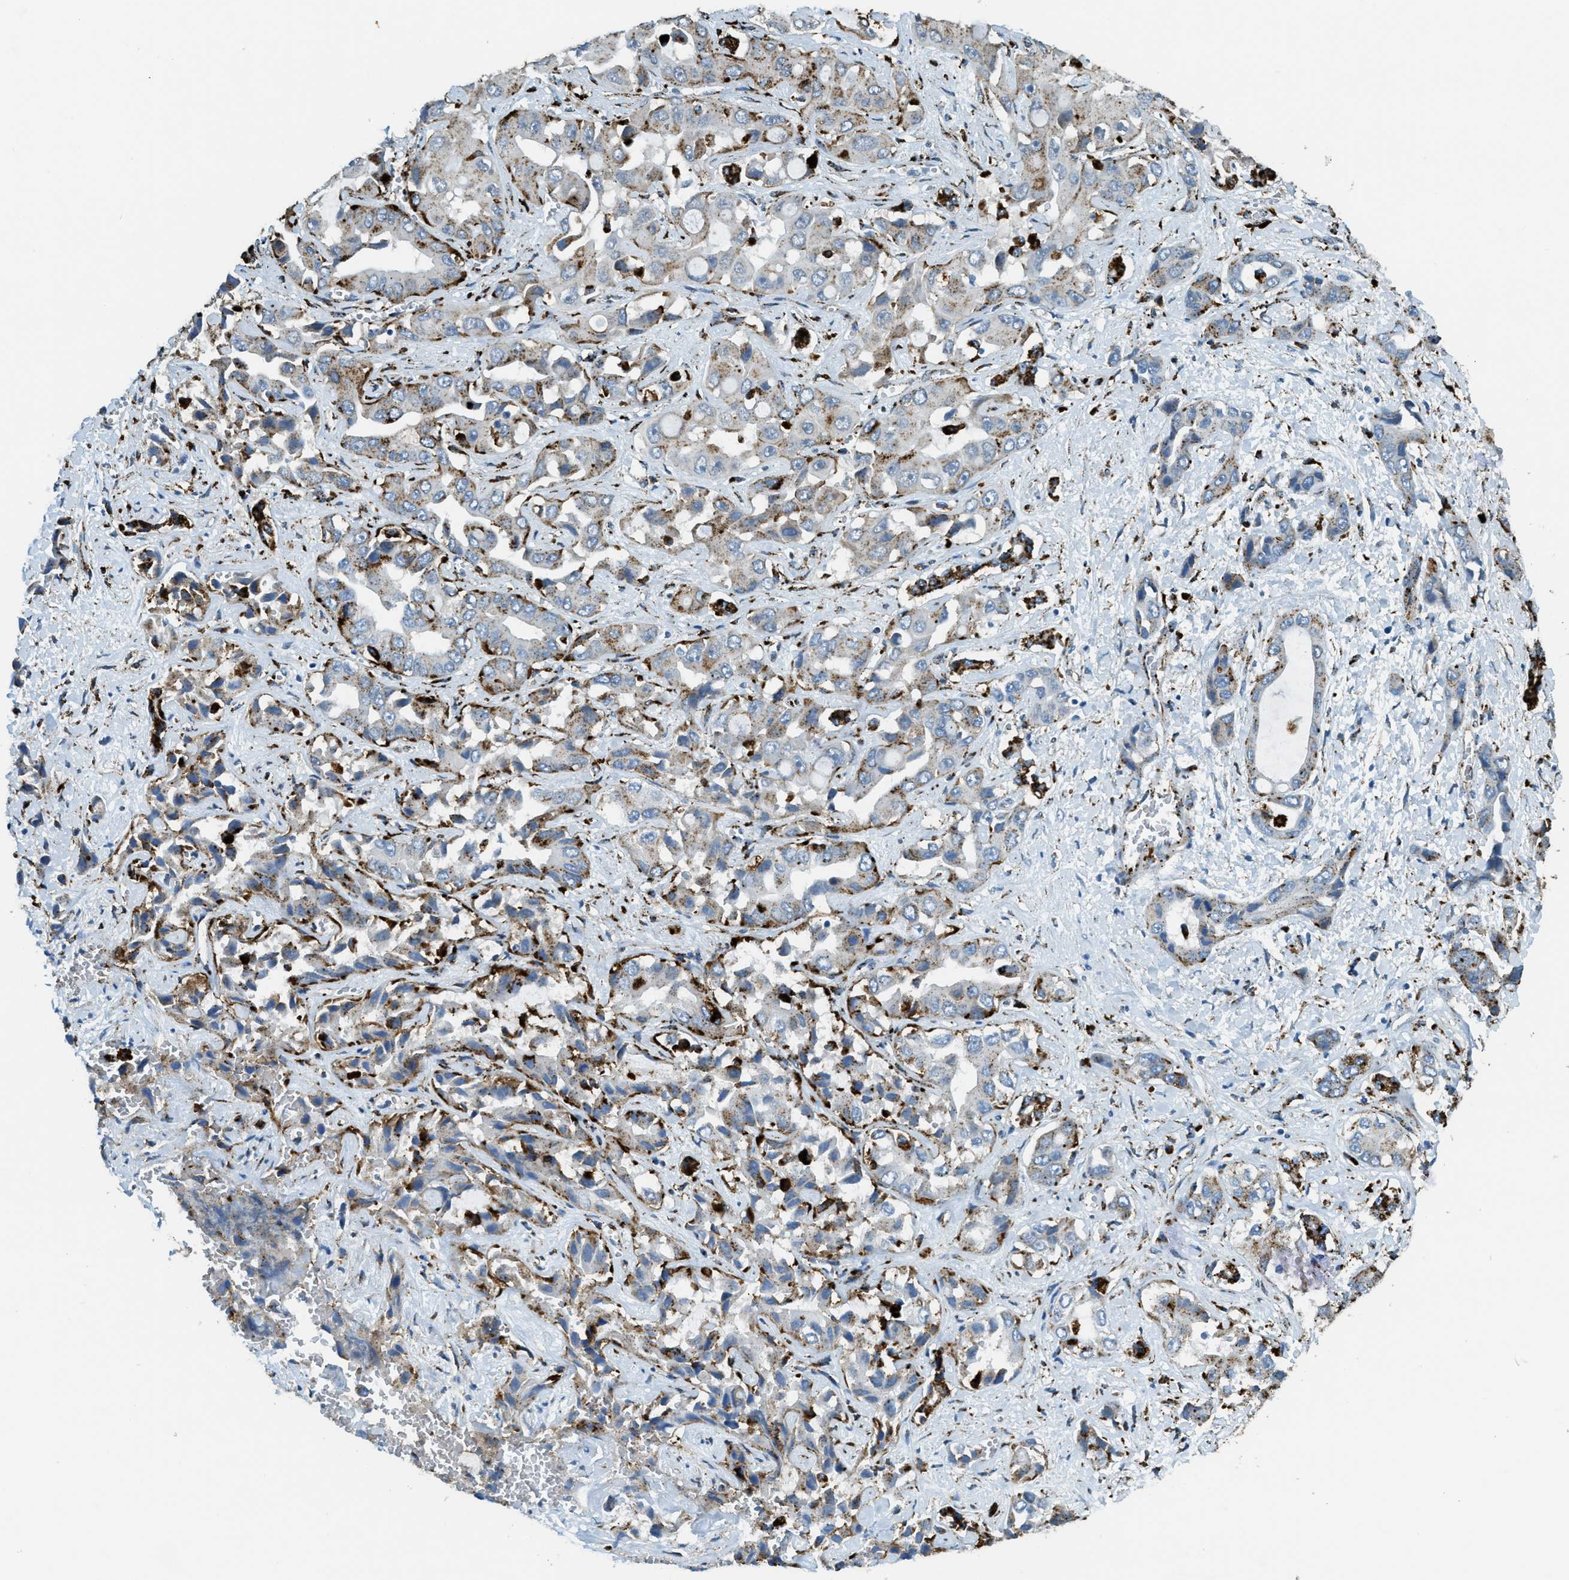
{"staining": {"intensity": "strong", "quantity": "<25%", "location": "cytoplasmic/membranous"}, "tissue": "liver cancer", "cell_type": "Tumor cells", "image_type": "cancer", "snomed": [{"axis": "morphology", "description": "Cholangiocarcinoma"}, {"axis": "topography", "description": "Liver"}], "caption": "Immunohistochemistry staining of liver cancer (cholangiocarcinoma), which demonstrates medium levels of strong cytoplasmic/membranous staining in approximately <25% of tumor cells indicating strong cytoplasmic/membranous protein expression. The staining was performed using DAB (brown) for protein detection and nuclei were counterstained in hematoxylin (blue).", "gene": "SCARB2", "patient": {"sex": "female", "age": 52}}